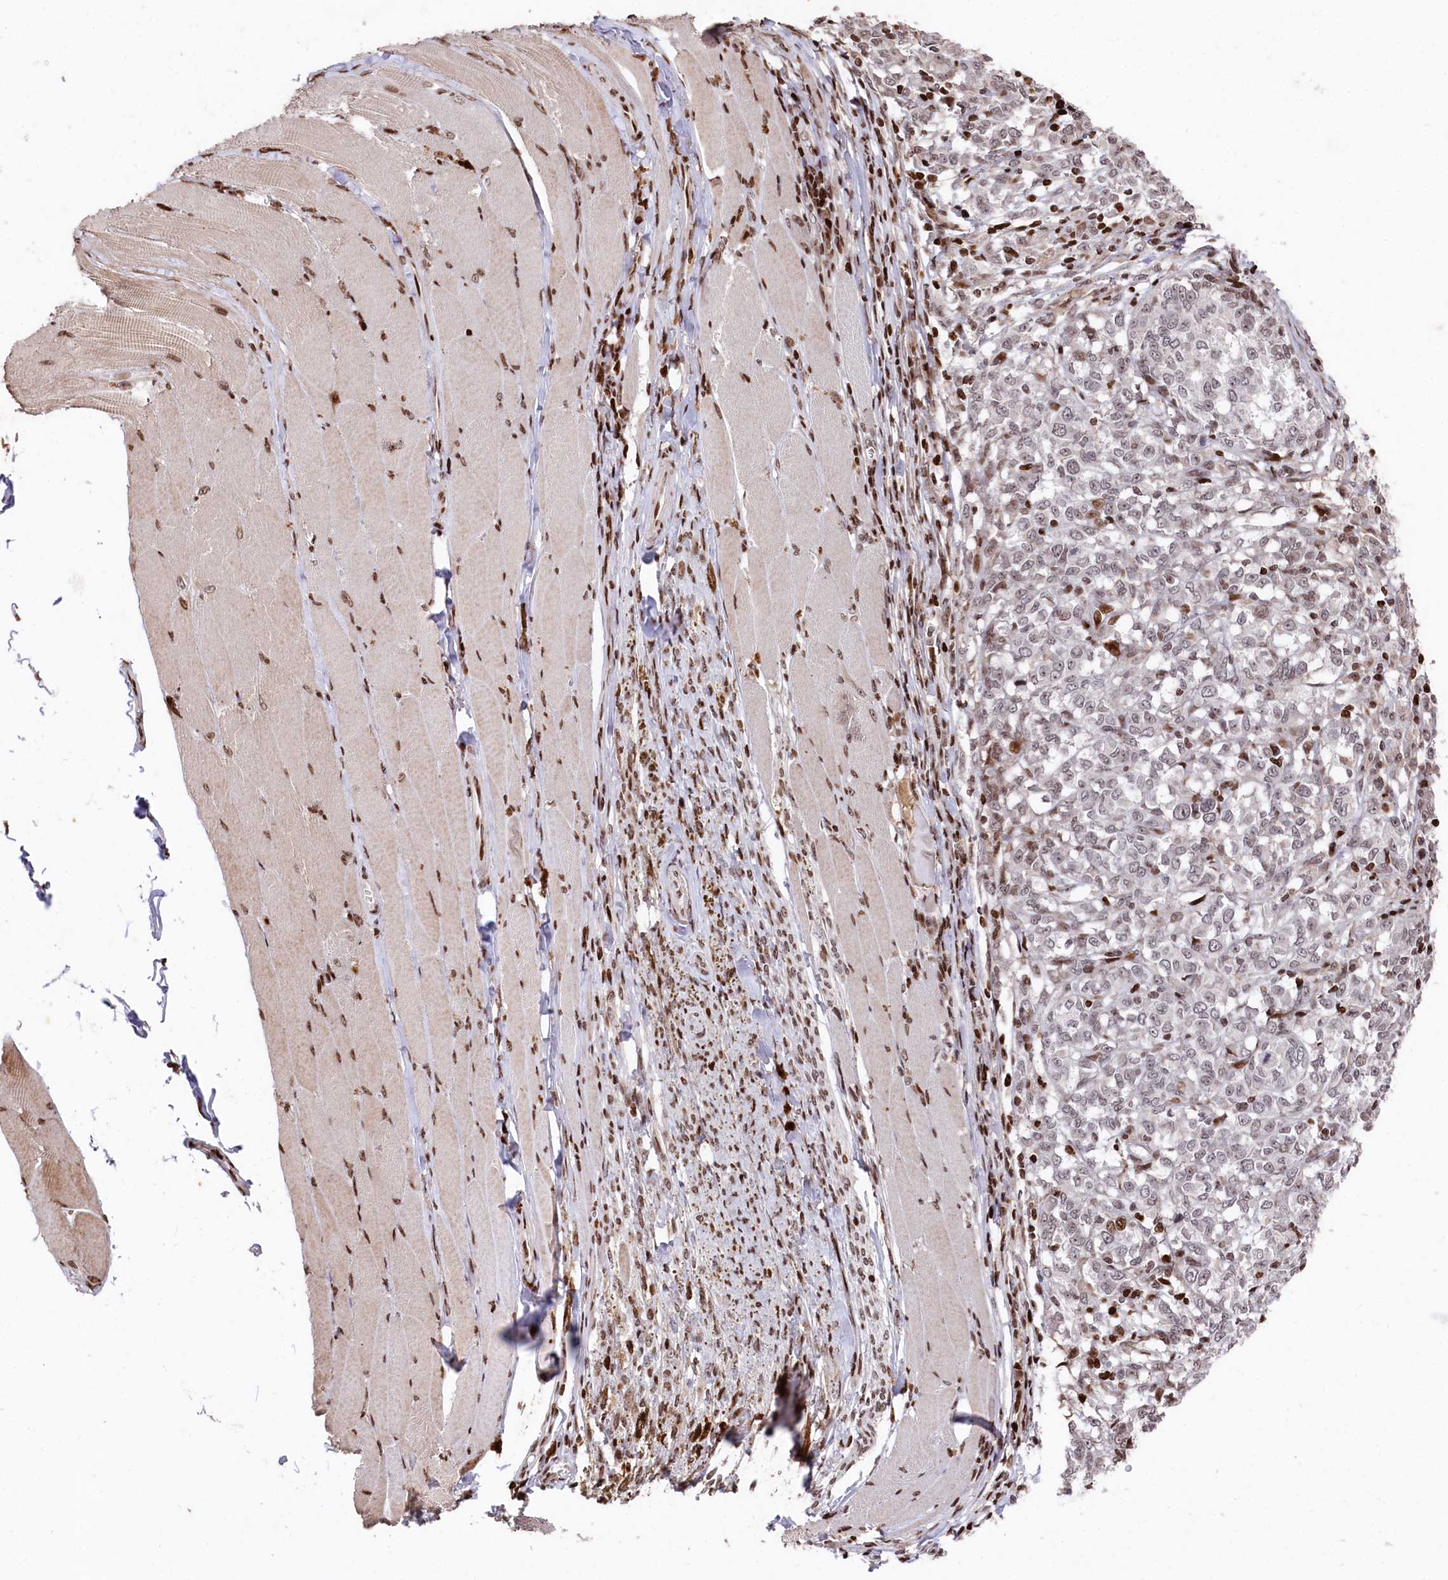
{"staining": {"intensity": "moderate", "quantity": "<25%", "location": "nuclear"}, "tissue": "melanoma", "cell_type": "Tumor cells", "image_type": "cancer", "snomed": [{"axis": "morphology", "description": "Malignant melanoma, NOS"}, {"axis": "topography", "description": "Skin"}], "caption": "Moderate nuclear positivity is appreciated in about <25% of tumor cells in malignant melanoma. Using DAB (3,3'-diaminobenzidine) (brown) and hematoxylin (blue) stains, captured at high magnification using brightfield microscopy.", "gene": "MCF2L2", "patient": {"sex": "female", "age": 72}}